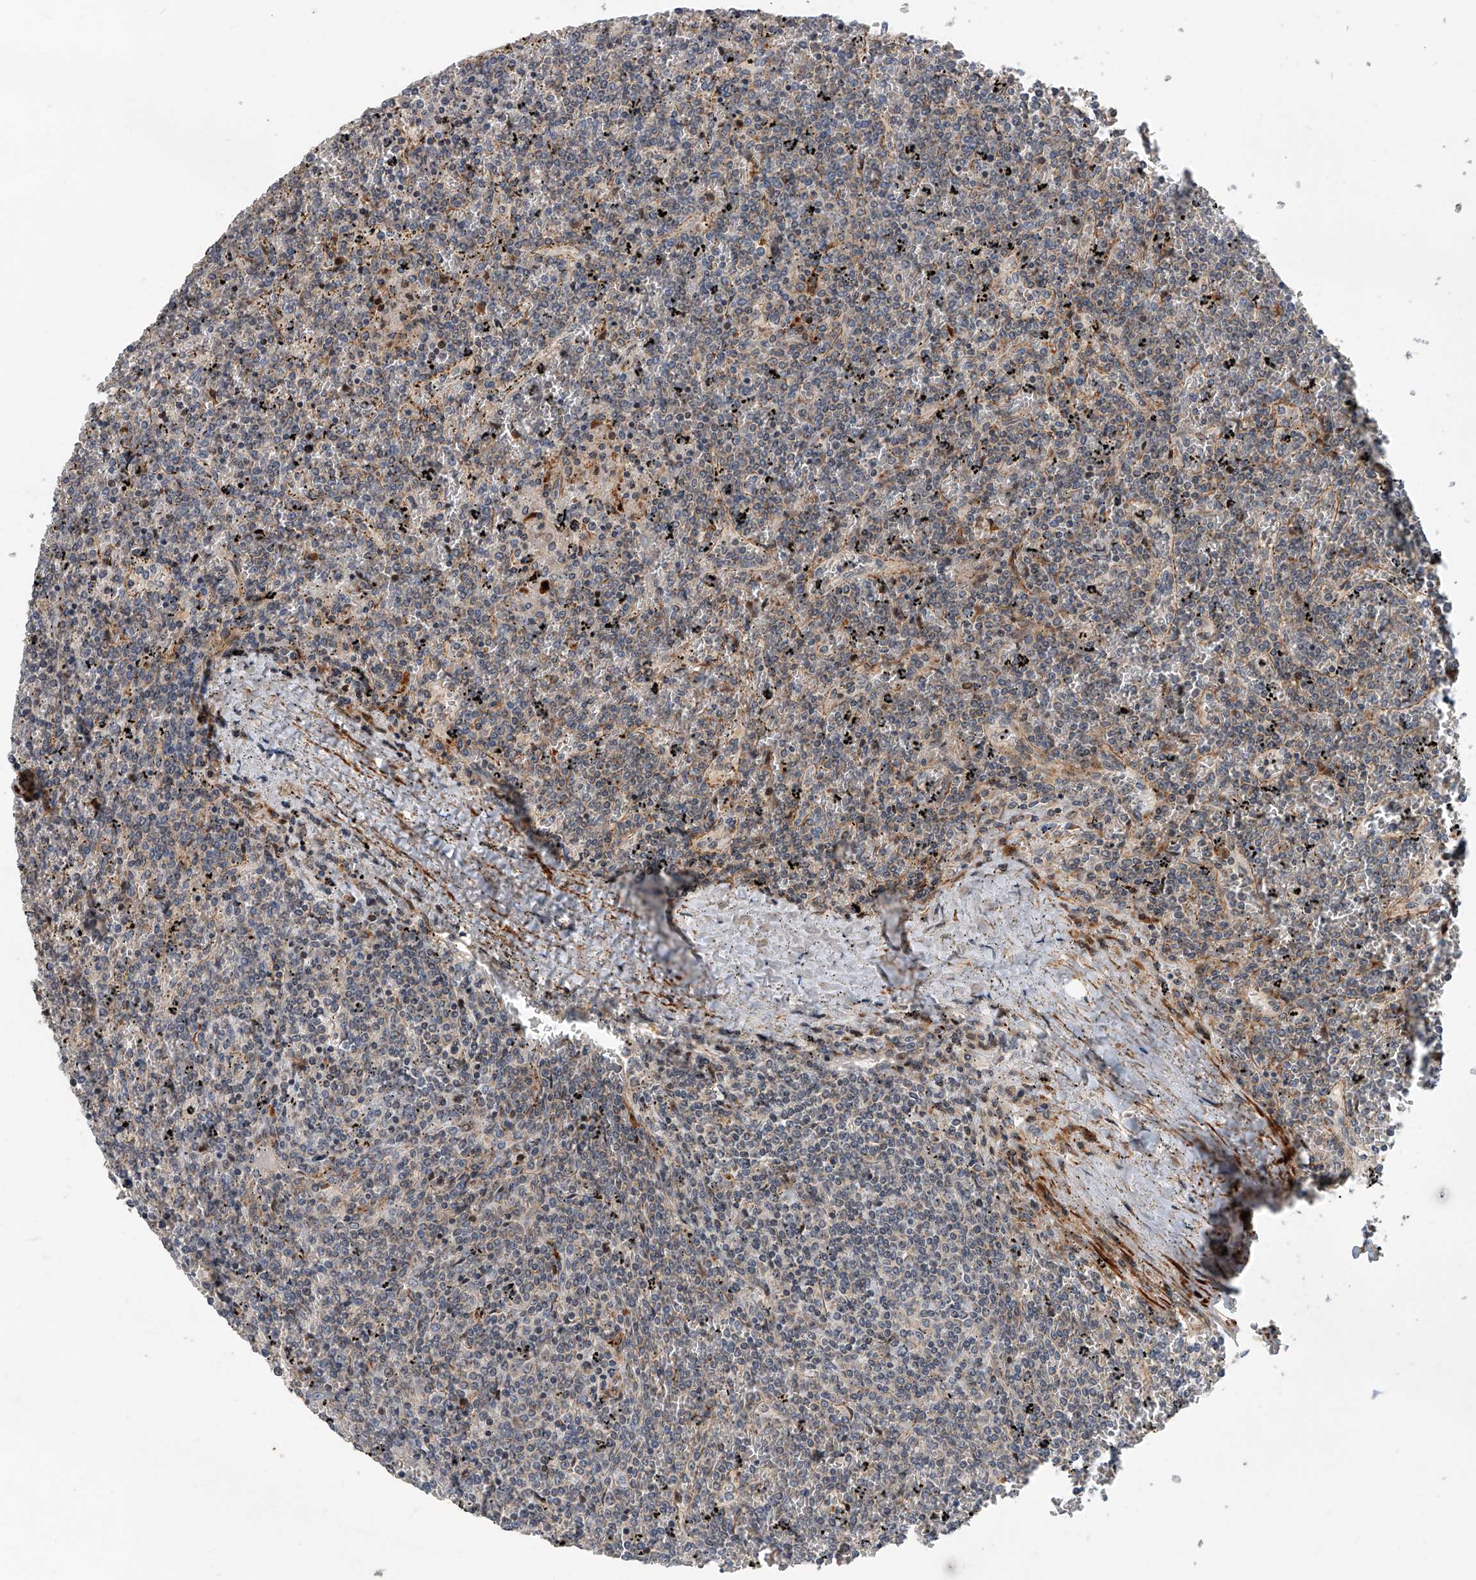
{"staining": {"intensity": "negative", "quantity": "none", "location": "none"}, "tissue": "lymphoma", "cell_type": "Tumor cells", "image_type": "cancer", "snomed": [{"axis": "morphology", "description": "Malignant lymphoma, non-Hodgkin's type, Low grade"}, {"axis": "topography", "description": "Spleen"}], "caption": "Immunohistochemistry (IHC) photomicrograph of lymphoma stained for a protein (brown), which shows no positivity in tumor cells.", "gene": "DLGAP2", "patient": {"sex": "female", "age": 19}}